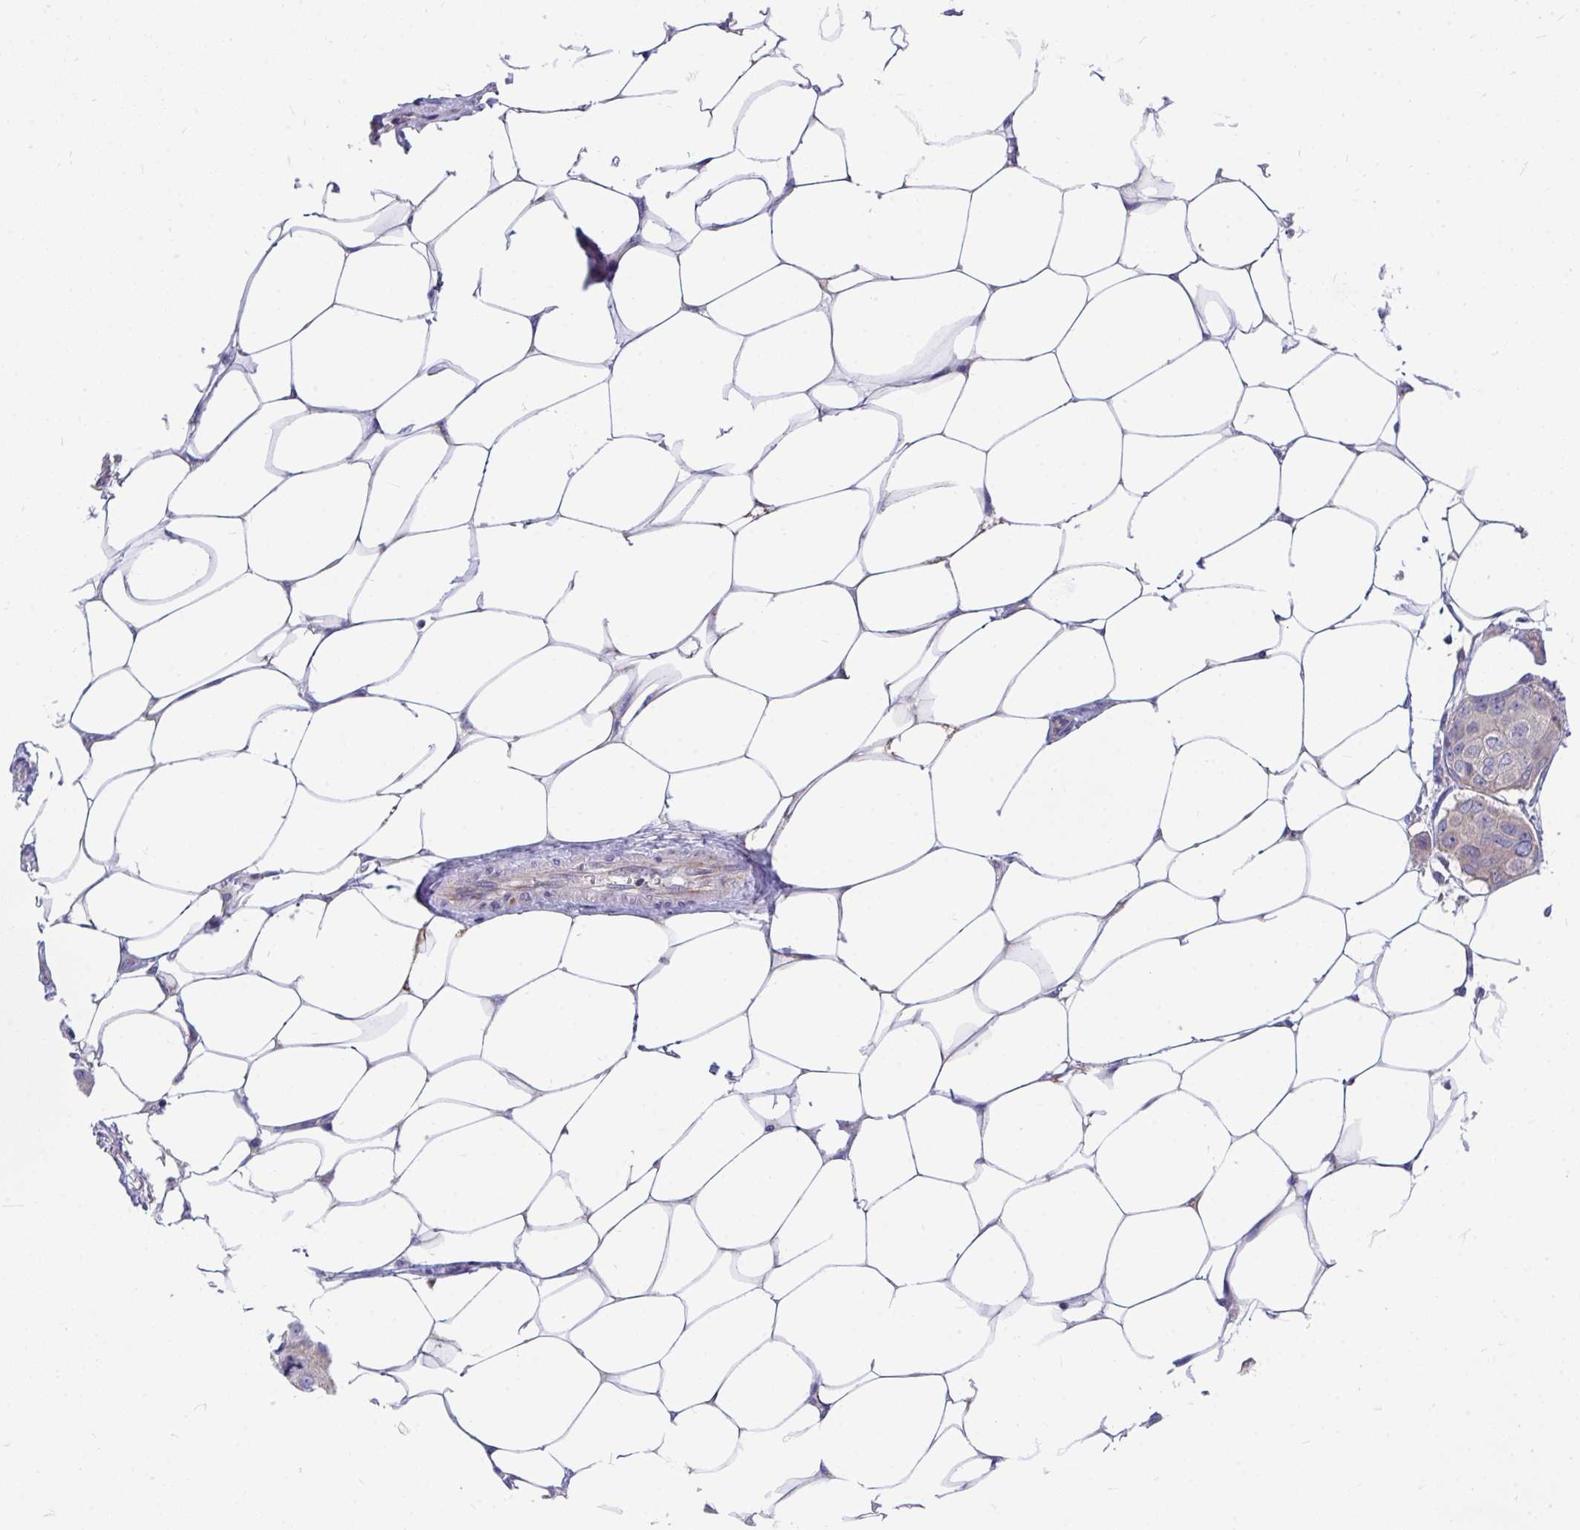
{"staining": {"intensity": "weak", "quantity": "25%-75%", "location": "cytoplasmic/membranous"}, "tissue": "breast cancer", "cell_type": "Tumor cells", "image_type": "cancer", "snomed": [{"axis": "morphology", "description": "Duct carcinoma"}, {"axis": "topography", "description": "Breast"}, {"axis": "topography", "description": "Lymph node"}], "caption": "Breast infiltrating ductal carcinoma tissue displays weak cytoplasmic/membranous staining in approximately 25%-75% of tumor cells", "gene": "FHIP1B", "patient": {"sex": "female", "age": 80}}